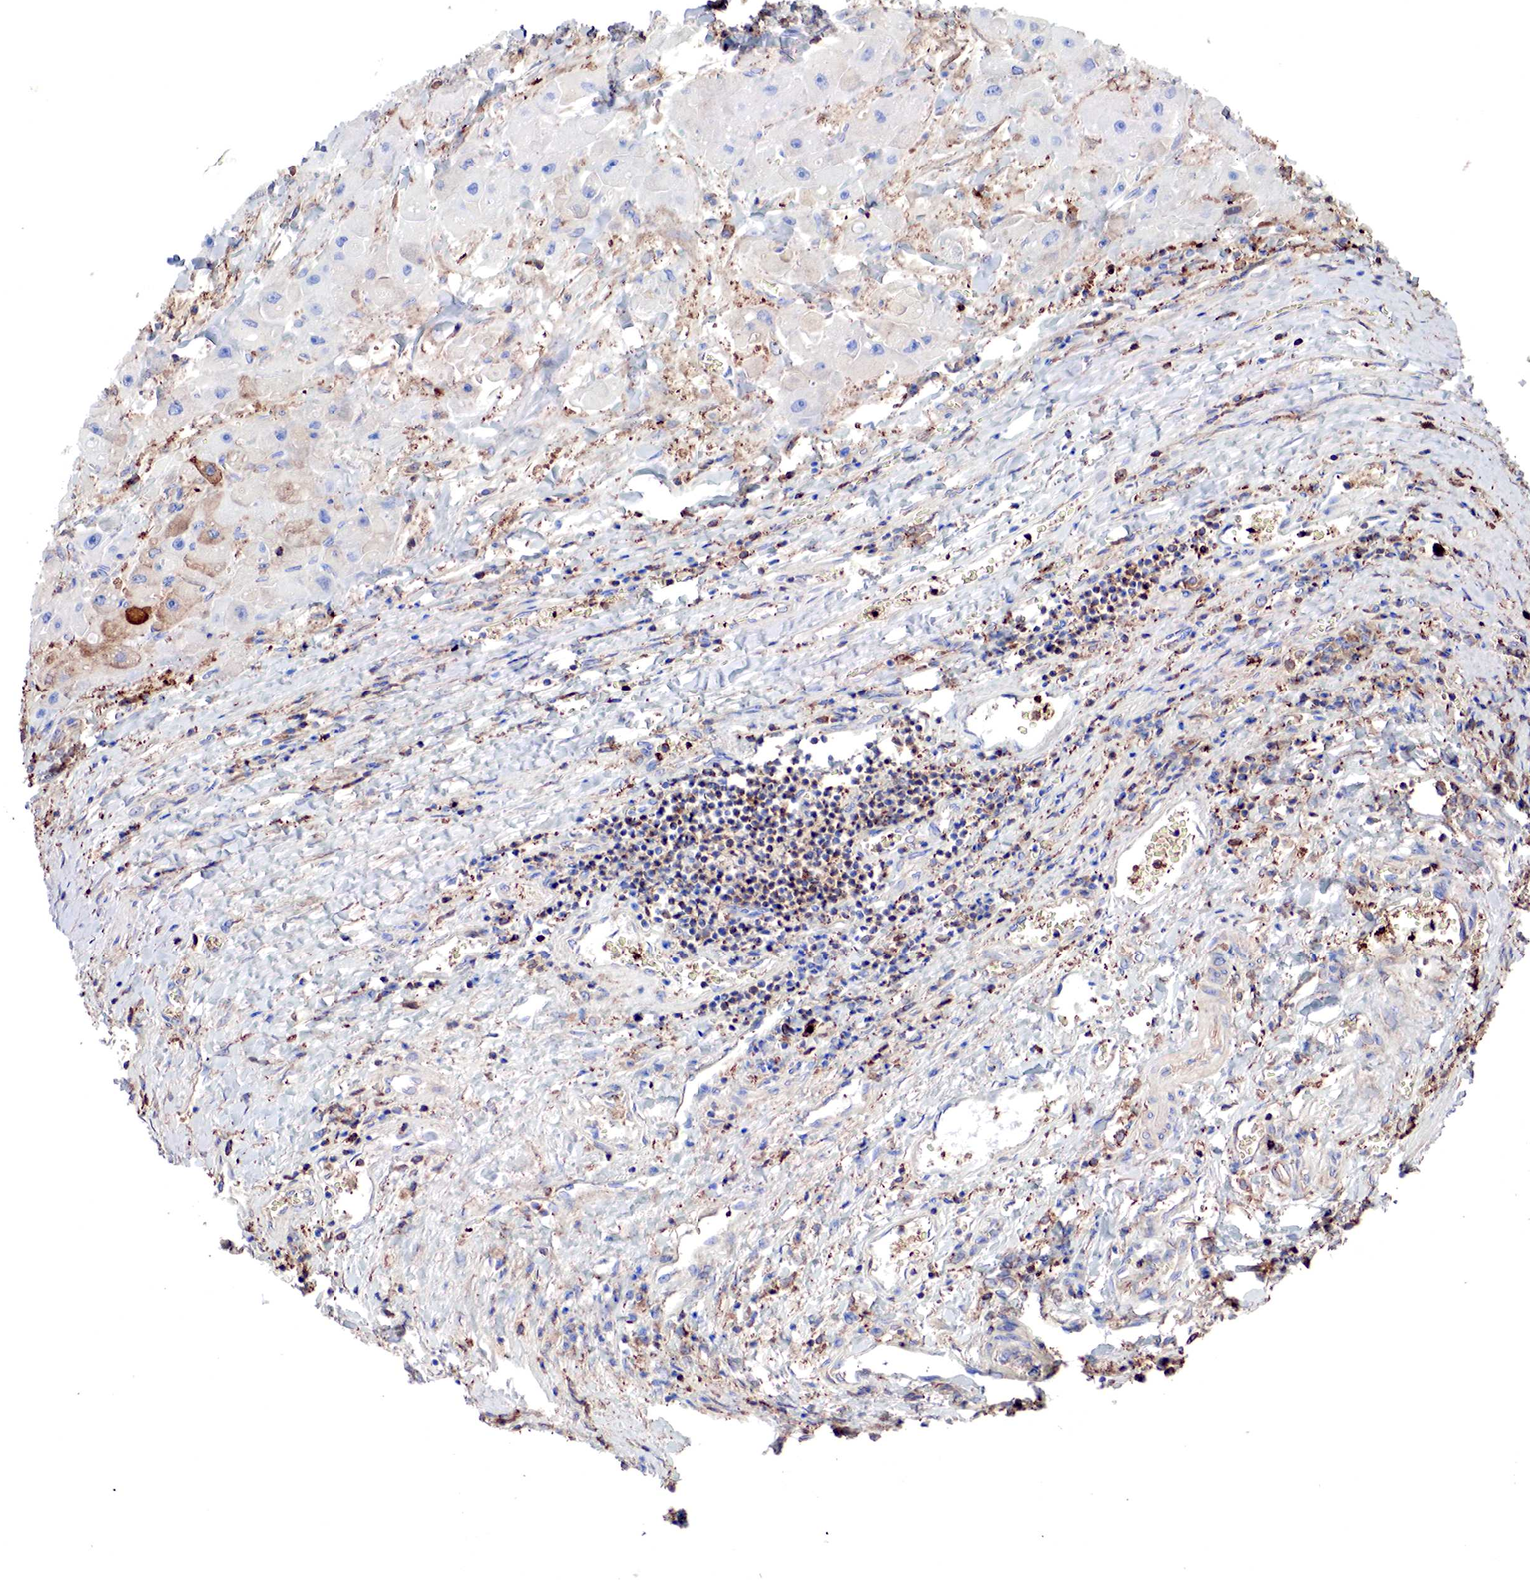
{"staining": {"intensity": "weak", "quantity": "<25%", "location": "nuclear"}, "tissue": "liver cancer", "cell_type": "Tumor cells", "image_type": "cancer", "snomed": [{"axis": "morphology", "description": "Carcinoma, Hepatocellular, NOS"}, {"axis": "topography", "description": "Liver"}], "caption": "This is an IHC micrograph of liver cancer. There is no positivity in tumor cells.", "gene": "G6PD", "patient": {"sex": "male", "age": 24}}